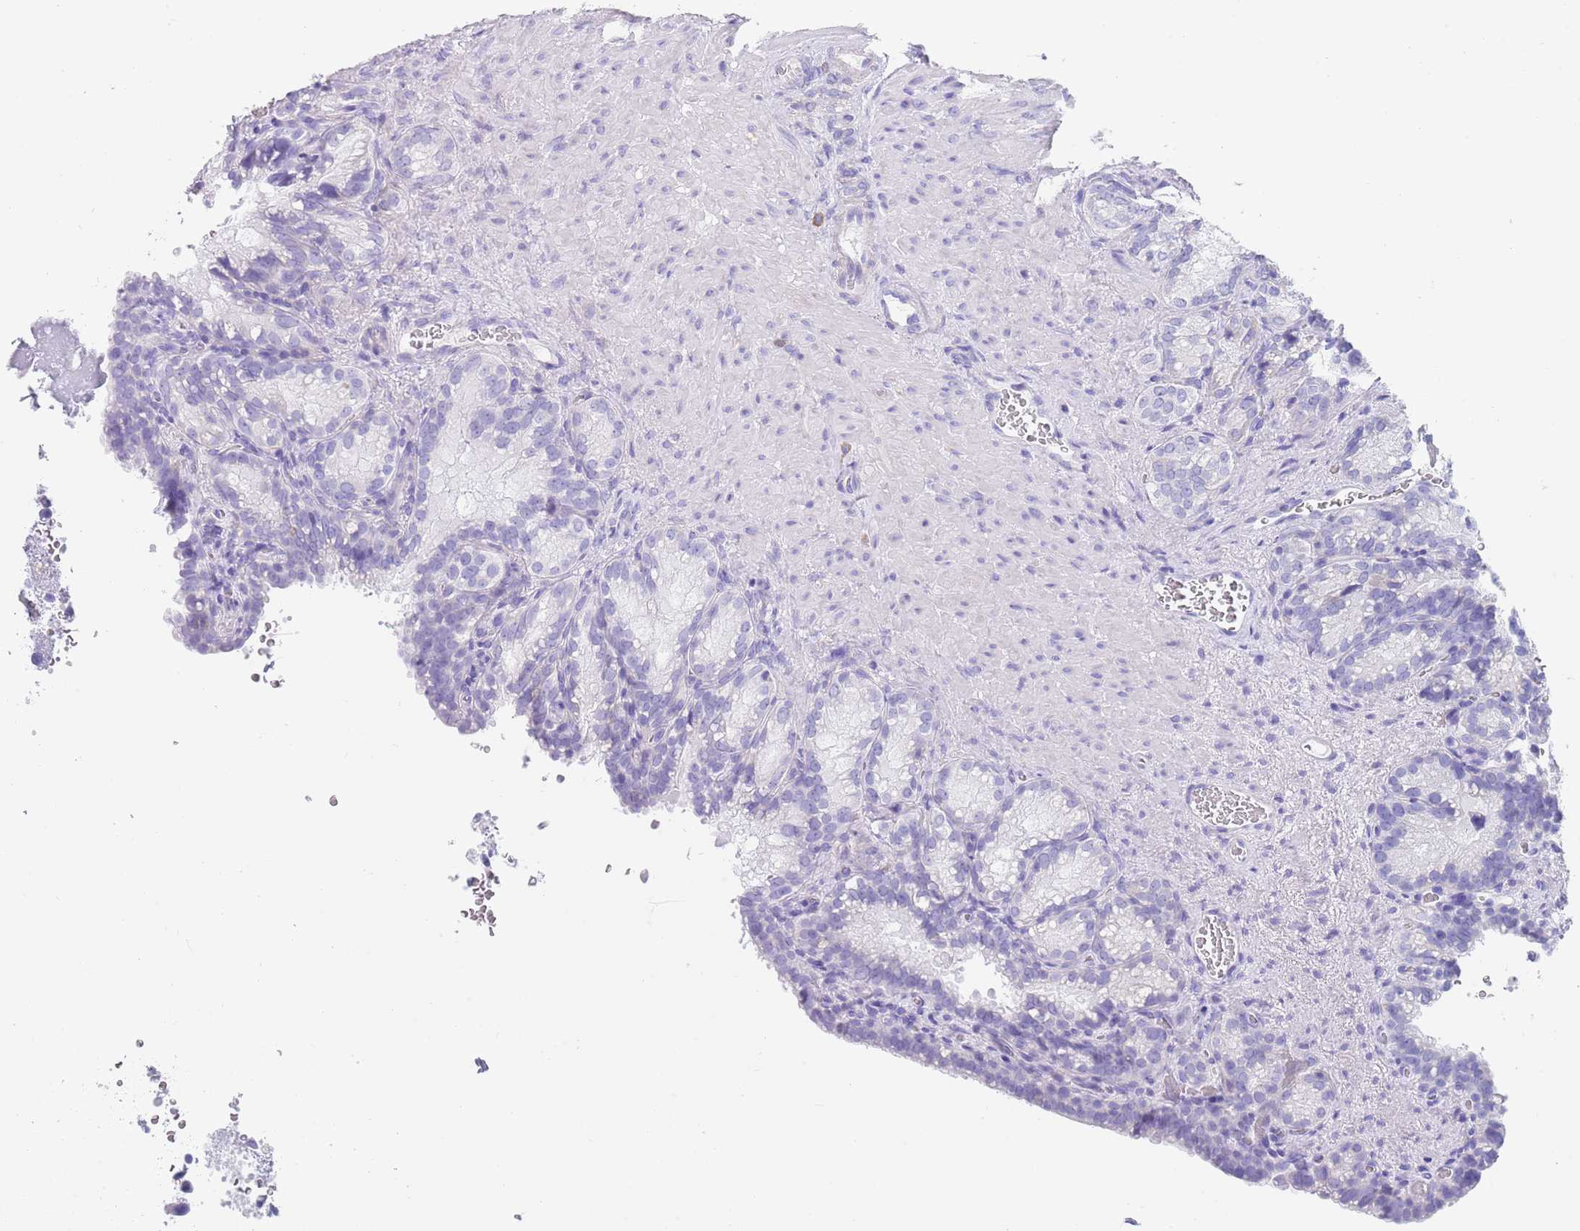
{"staining": {"intensity": "negative", "quantity": "none", "location": "none"}, "tissue": "seminal vesicle", "cell_type": "Glandular cells", "image_type": "normal", "snomed": [{"axis": "morphology", "description": "Normal tissue, NOS"}, {"axis": "topography", "description": "Seminal veicle"}], "caption": "The image shows no significant staining in glandular cells of seminal vesicle.", "gene": "CPXM2", "patient": {"sex": "male", "age": 58}}